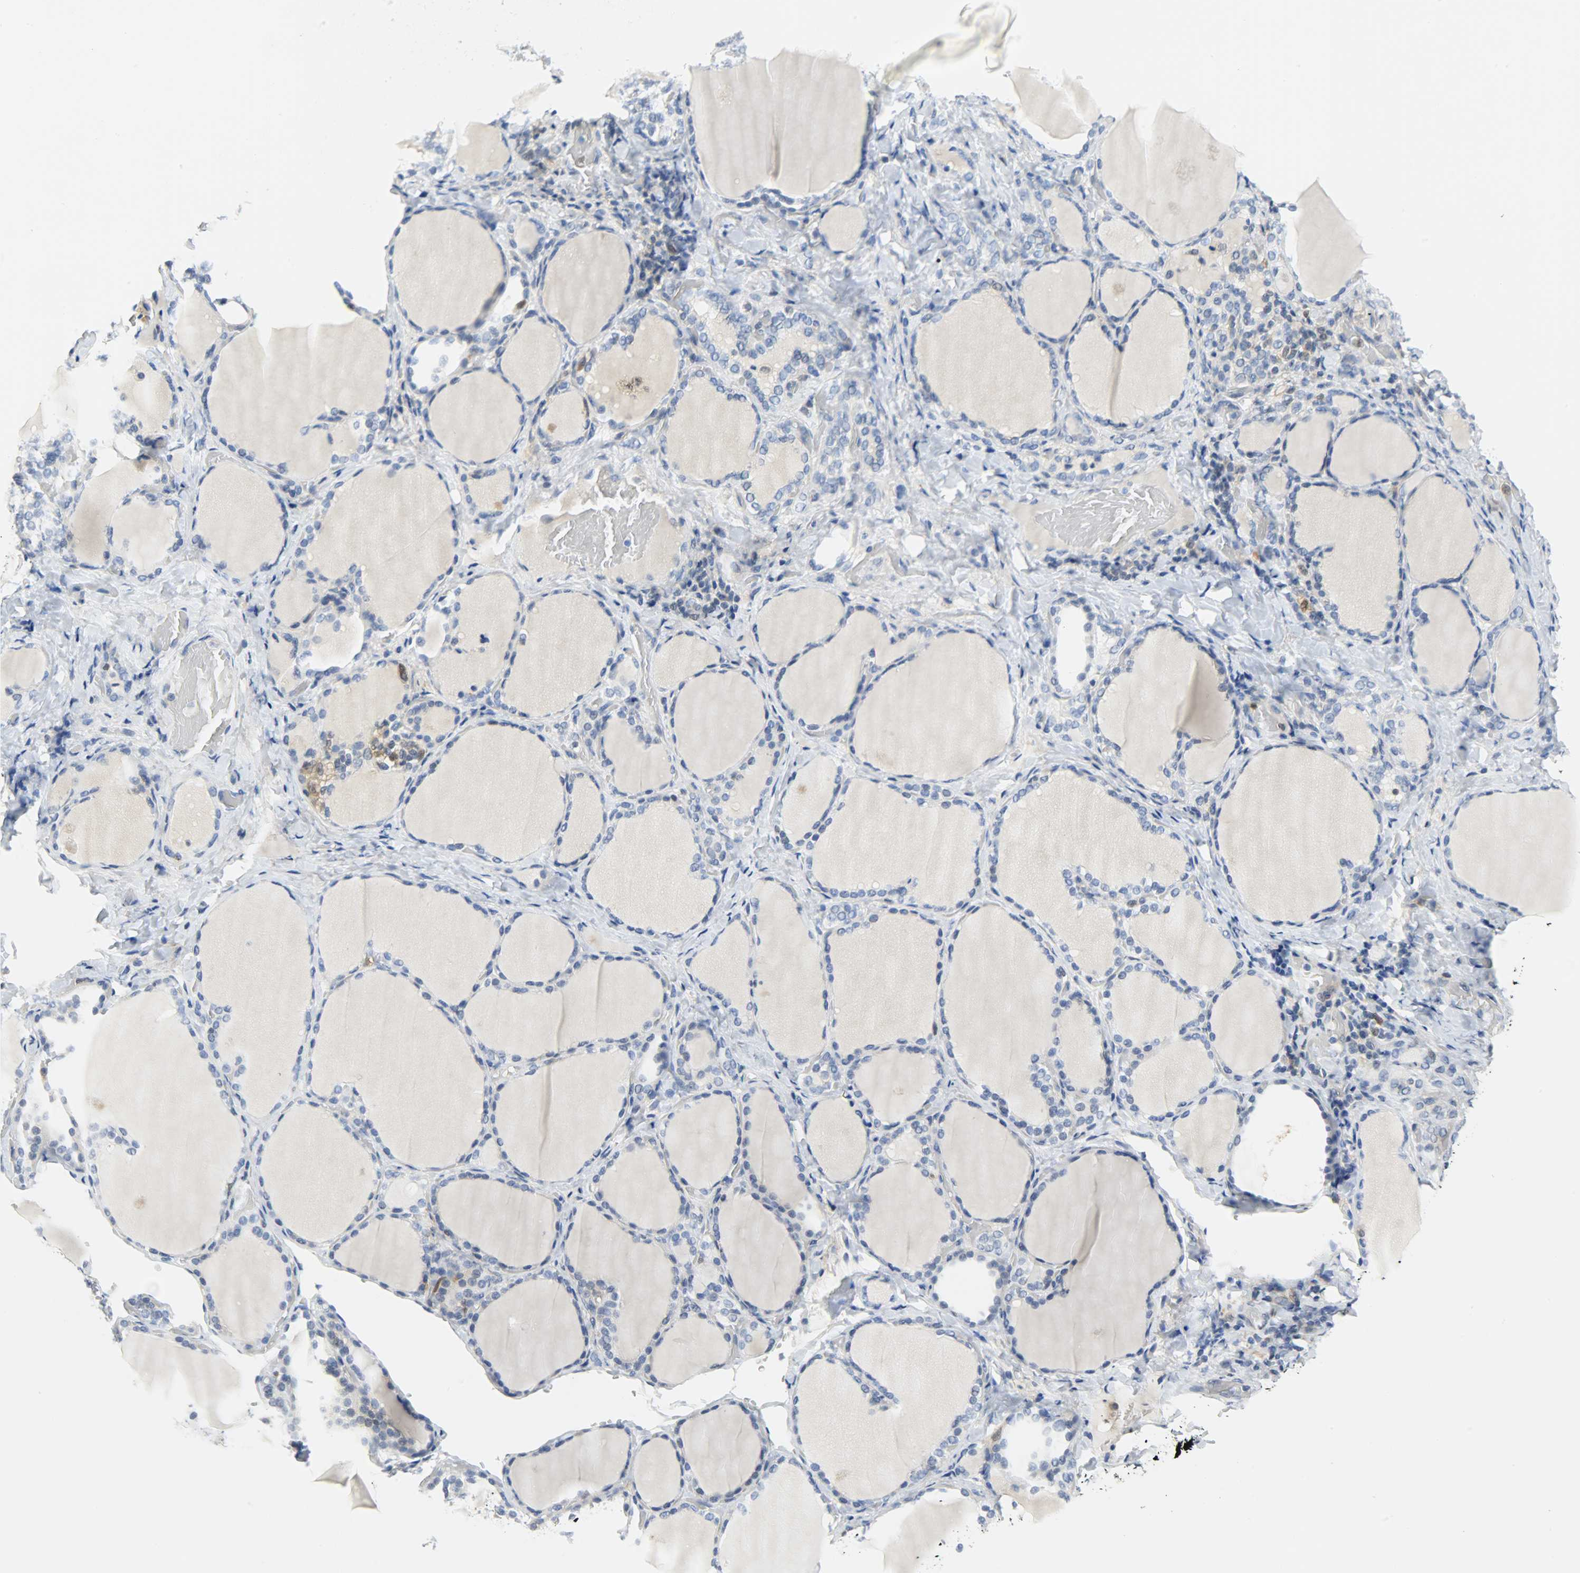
{"staining": {"intensity": "negative", "quantity": "none", "location": "none"}, "tissue": "thyroid gland", "cell_type": "Glandular cells", "image_type": "normal", "snomed": [{"axis": "morphology", "description": "Normal tissue, NOS"}, {"axis": "morphology", "description": "Papillary adenocarcinoma, NOS"}, {"axis": "topography", "description": "Thyroid gland"}], "caption": "Immunohistochemistry photomicrograph of normal human thyroid gland stained for a protein (brown), which shows no expression in glandular cells. (Stains: DAB IHC with hematoxylin counter stain, Microscopy: brightfield microscopy at high magnification).", "gene": "EIF4EBP1", "patient": {"sex": "female", "age": 30}}